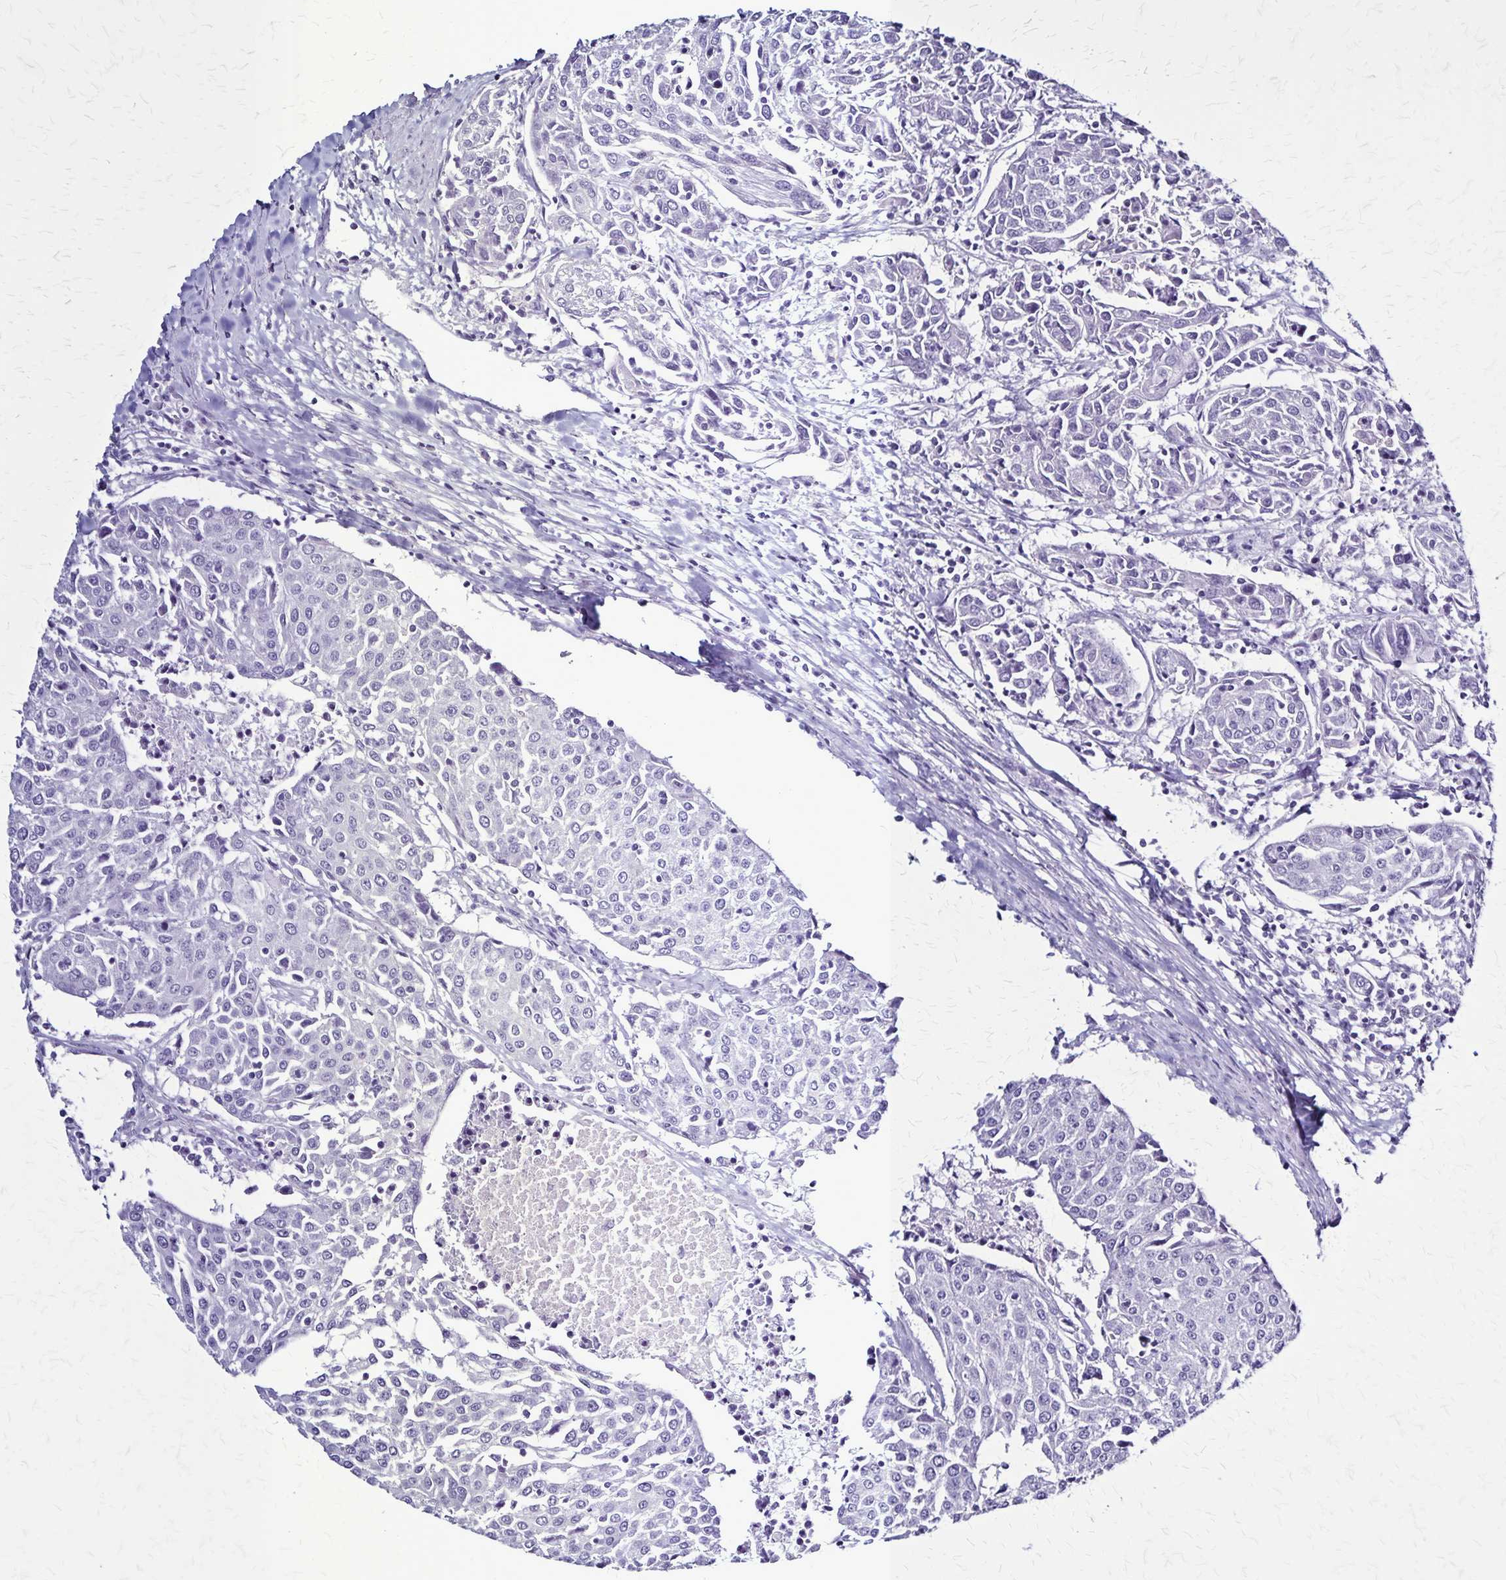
{"staining": {"intensity": "negative", "quantity": "none", "location": "none"}, "tissue": "urothelial cancer", "cell_type": "Tumor cells", "image_type": "cancer", "snomed": [{"axis": "morphology", "description": "Urothelial carcinoma, High grade"}, {"axis": "topography", "description": "Urinary bladder"}], "caption": "The histopathology image exhibits no significant staining in tumor cells of urothelial cancer.", "gene": "PLXNA4", "patient": {"sex": "female", "age": 85}}